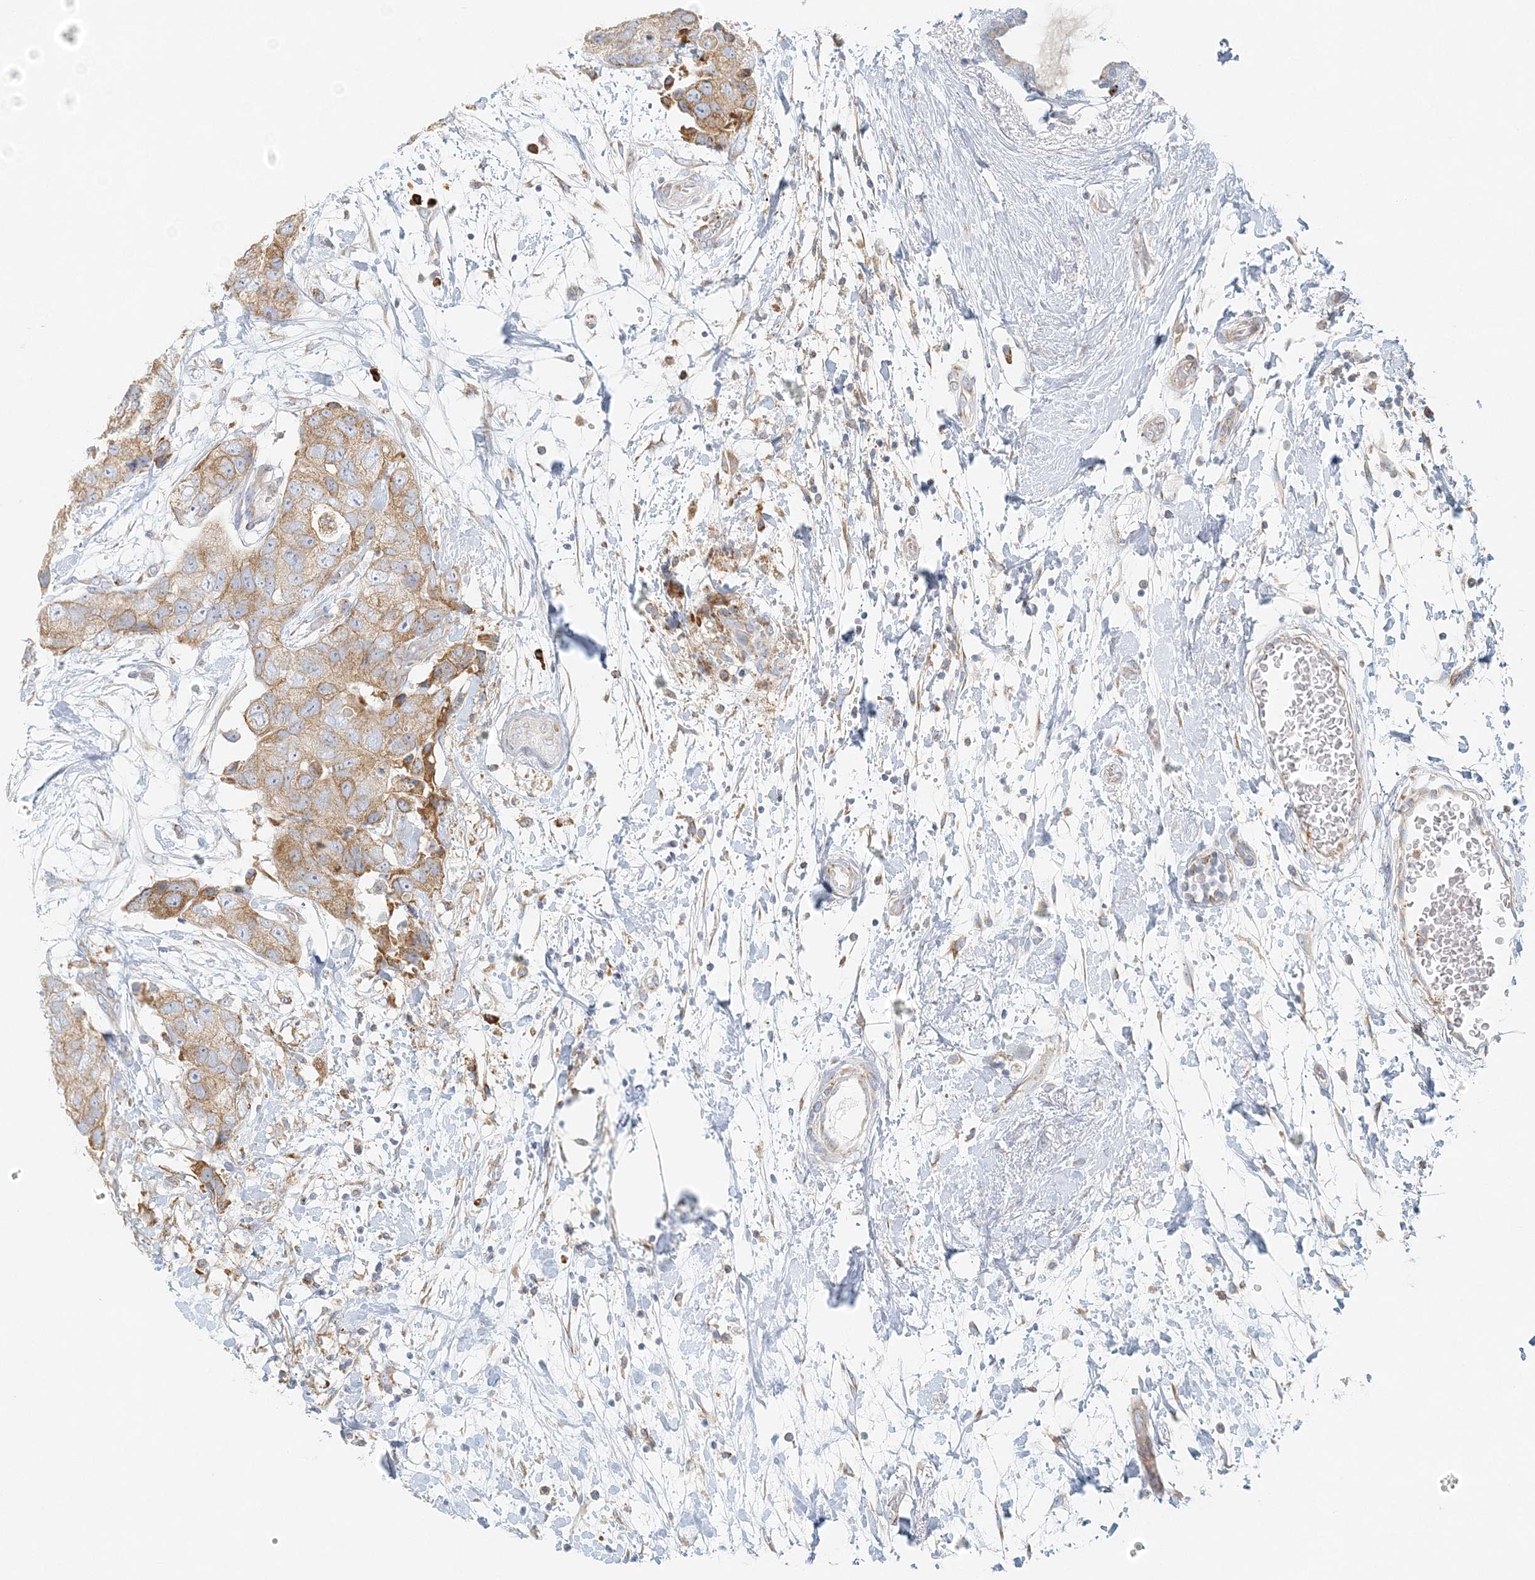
{"staining": {"intensity": "moderate", "quantity": ">75%", "location": "cytoplasmic/membranous"}, "tissue": "breast cancer", "cell_type": "Tumor cells", "image_type": "cancer", "snomed": [{"axis": "morphology", "description": "Duct carcinoma"}, {"axis": "topography", "description": "Breast"}], "caption": "Approximately >75% of tumor cells in breast intraductal carcinoma exhibit moderate cytoplasmic/membranous protein staining as visualized by brown immunohistochemical staining.", "gene": "STK11IP", "patient": {"sex": "female", "age": 62}}